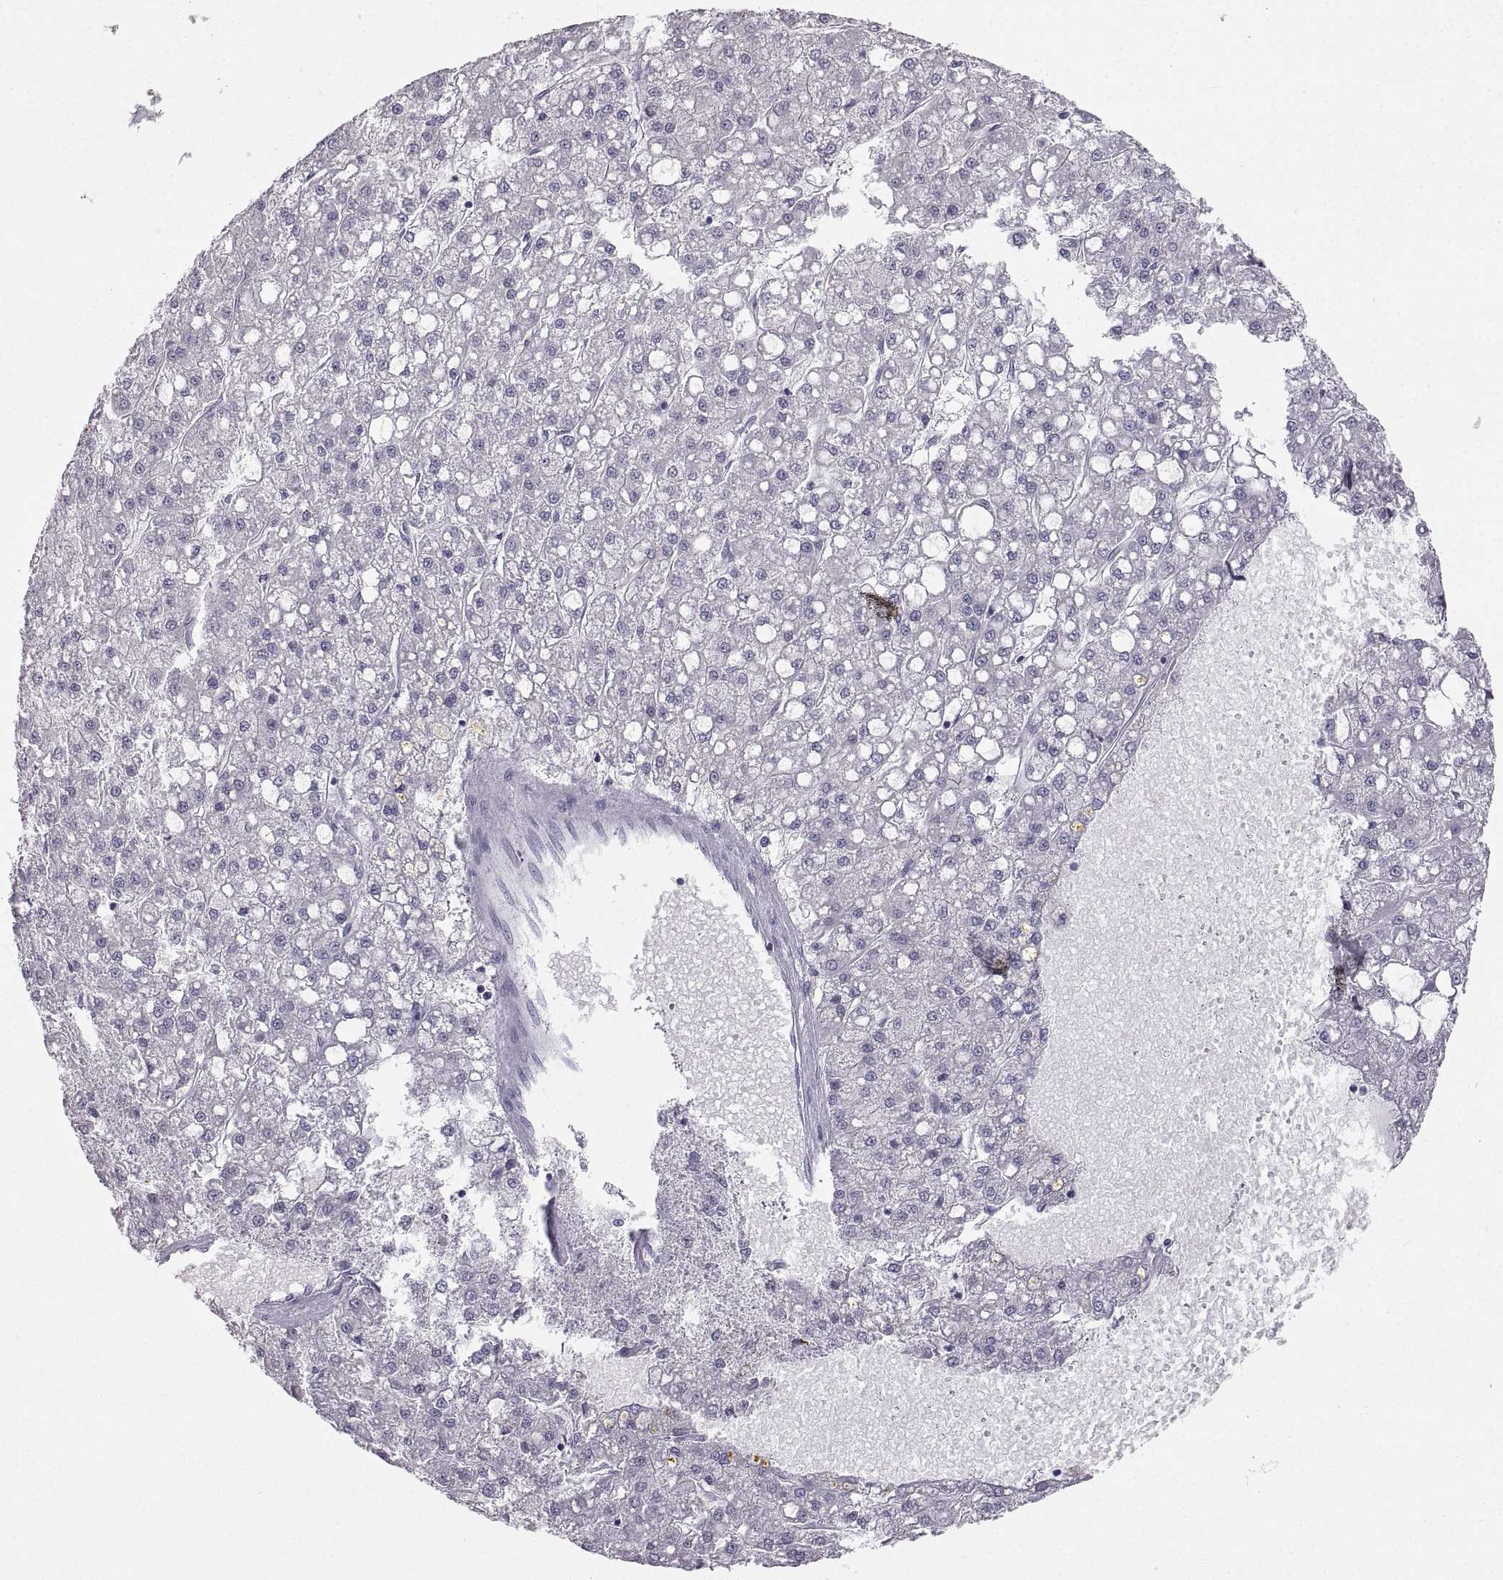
{"staining": {"intensity": "negative", "quantity": "none", "location": "none"}, "tissue": "liver cancer", "cell_type": "Tumor cells", "image_type": "cancer", "snomed": [{"axis": "morphology", "description": "Carcinoma, Hepatocellular, NOS"}, {"axis": "topography", "description": "Liver"}], "caption": "IHC image of neoplastic tissue: human liver cancer stained with DAB (3,3'-diaminobenzidine) displays no significant protein staining in tumor cells.", "gene": "ZNF185", "patient": {"sex": "male", "age": 67}}